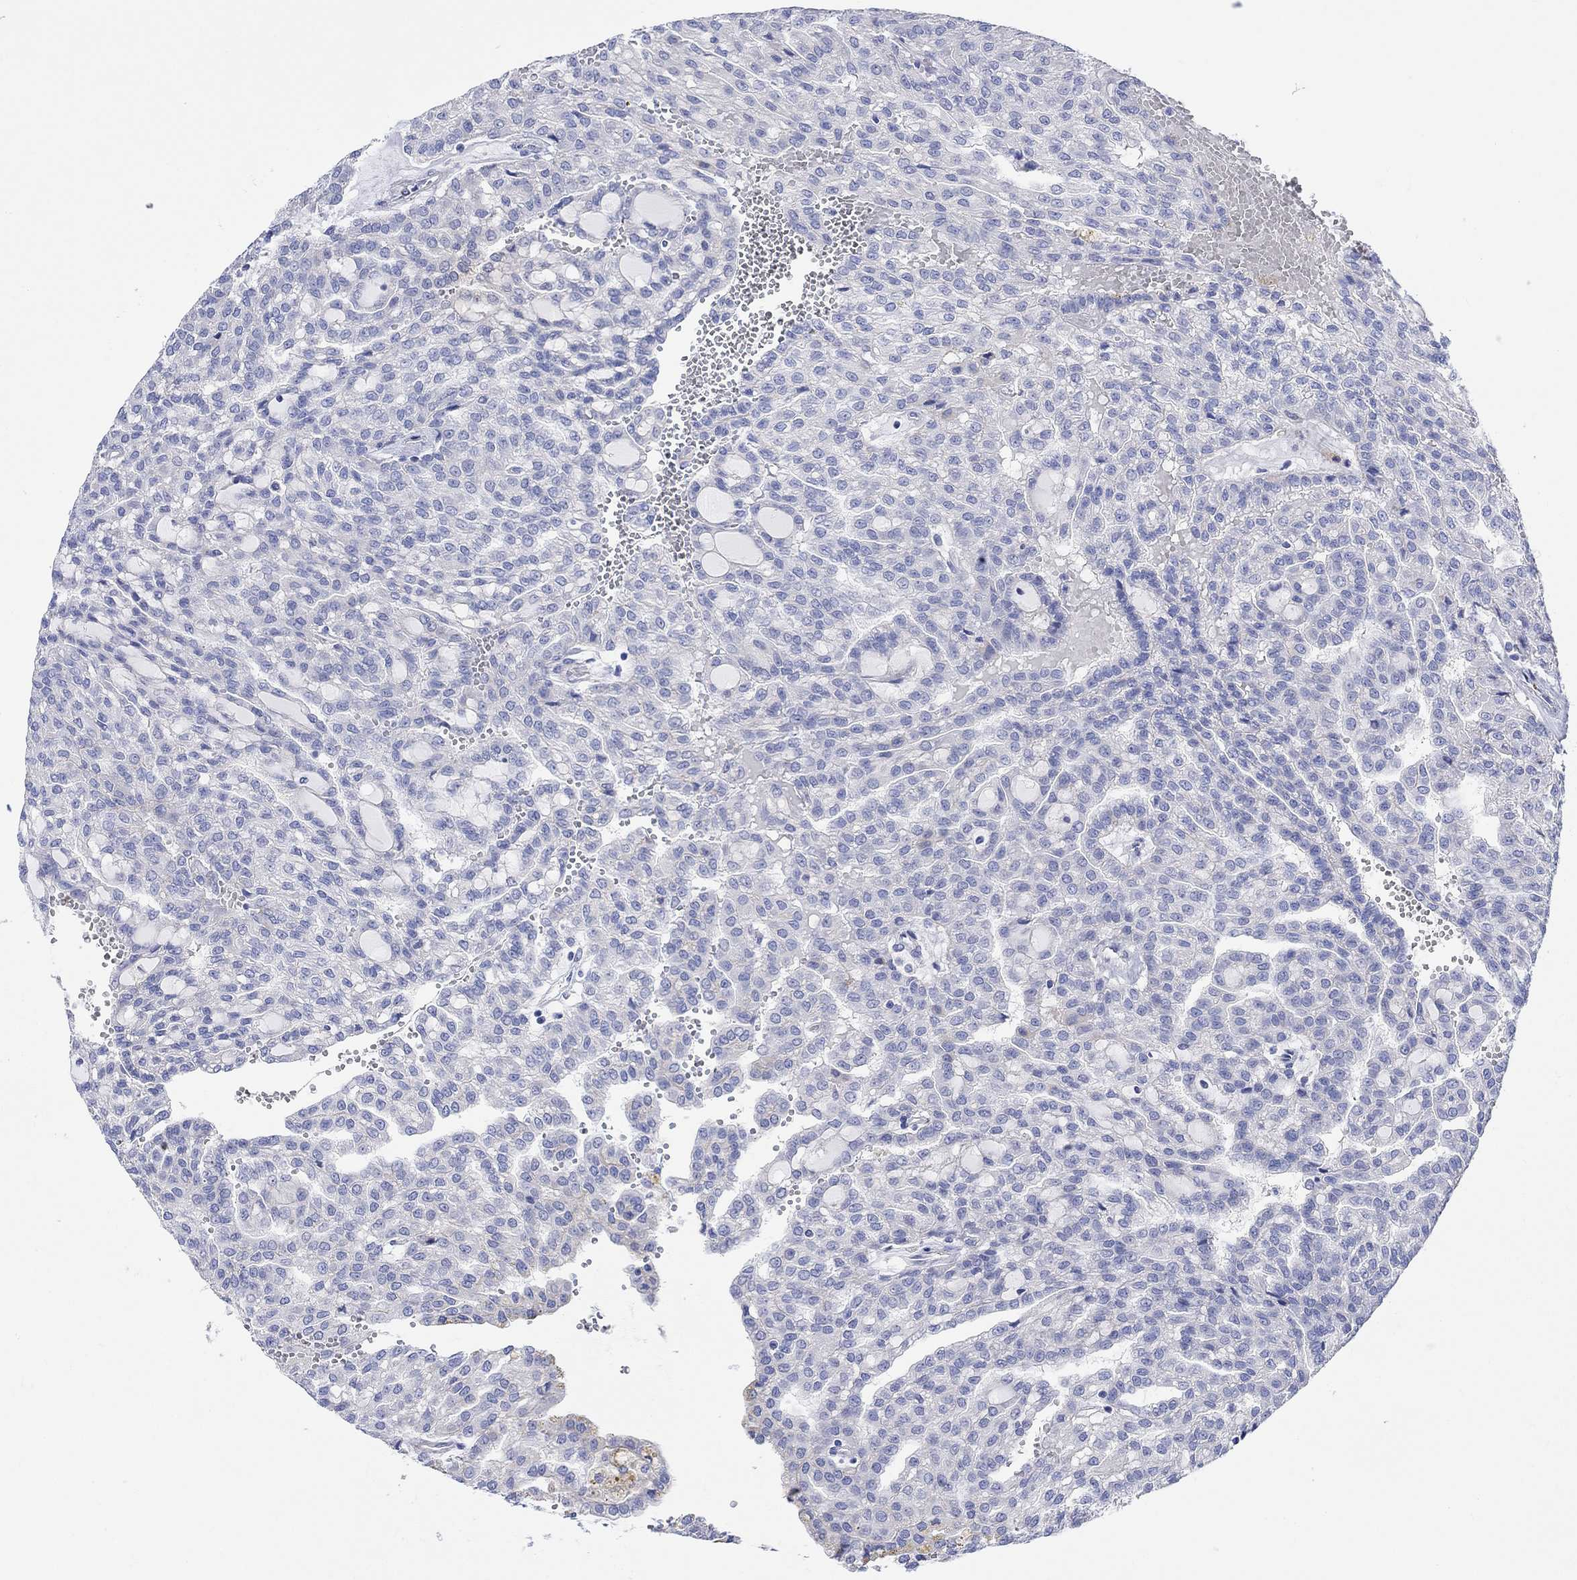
{"staining": {"intensity": "negative", "quantity": "none", "location": "none"}, "tissue": "renal cancer", "cell_type": "Tumor cells", "image_type": "cancer", "snomed": [{"axis": "morphology", "description": "Adenocarcinoma, NOS"}, {"axis": "topography", "description": "Kidney"}], "caption": "Tumor cells are negative for protein expression in human renal adenocarcinoma.", "gene": "REEP6", "patient": {"sex": "male", "age": 63}}